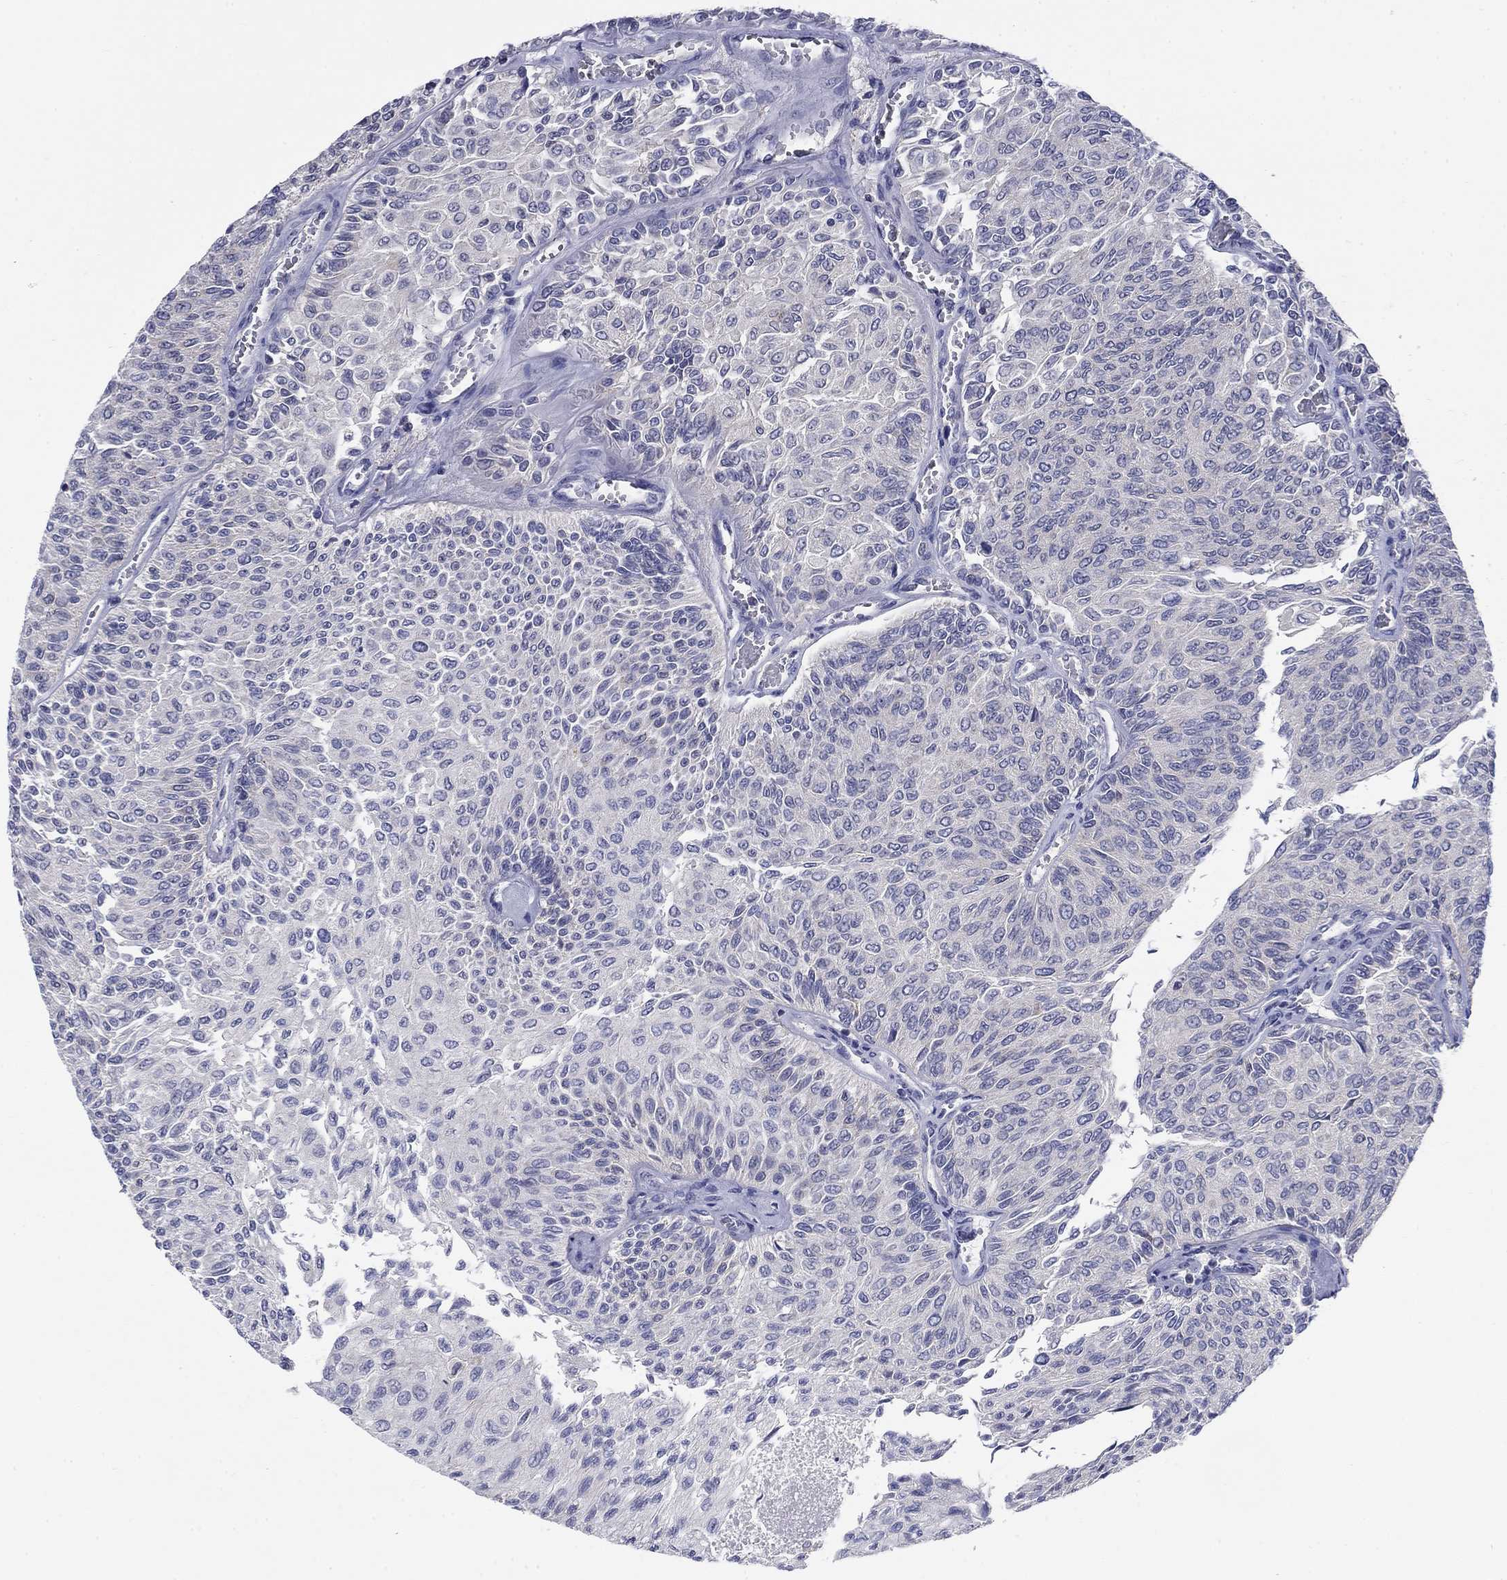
{"staining": {"intensity": "negative", "quantity": "none", "location": "none"}, "tissue": "urothelial cancer", "cell_type": "Tumor cells", "image_type": "cancer", "snomed": [{"axis": "morphology", "description": "Urothelial carcinoma, Low grade"}, {"axis": "topography", "description": "Ureter, NOS"}, {"axis": "topography", "description": "Urinary bladder"}], "caption": "This is an immunohistochemistry image of urothelial carcinoma (low-grade). There is no positivity in tumor cells.", "gene": "POU2F2", "patient": {"sex": "male", "age": 78}}